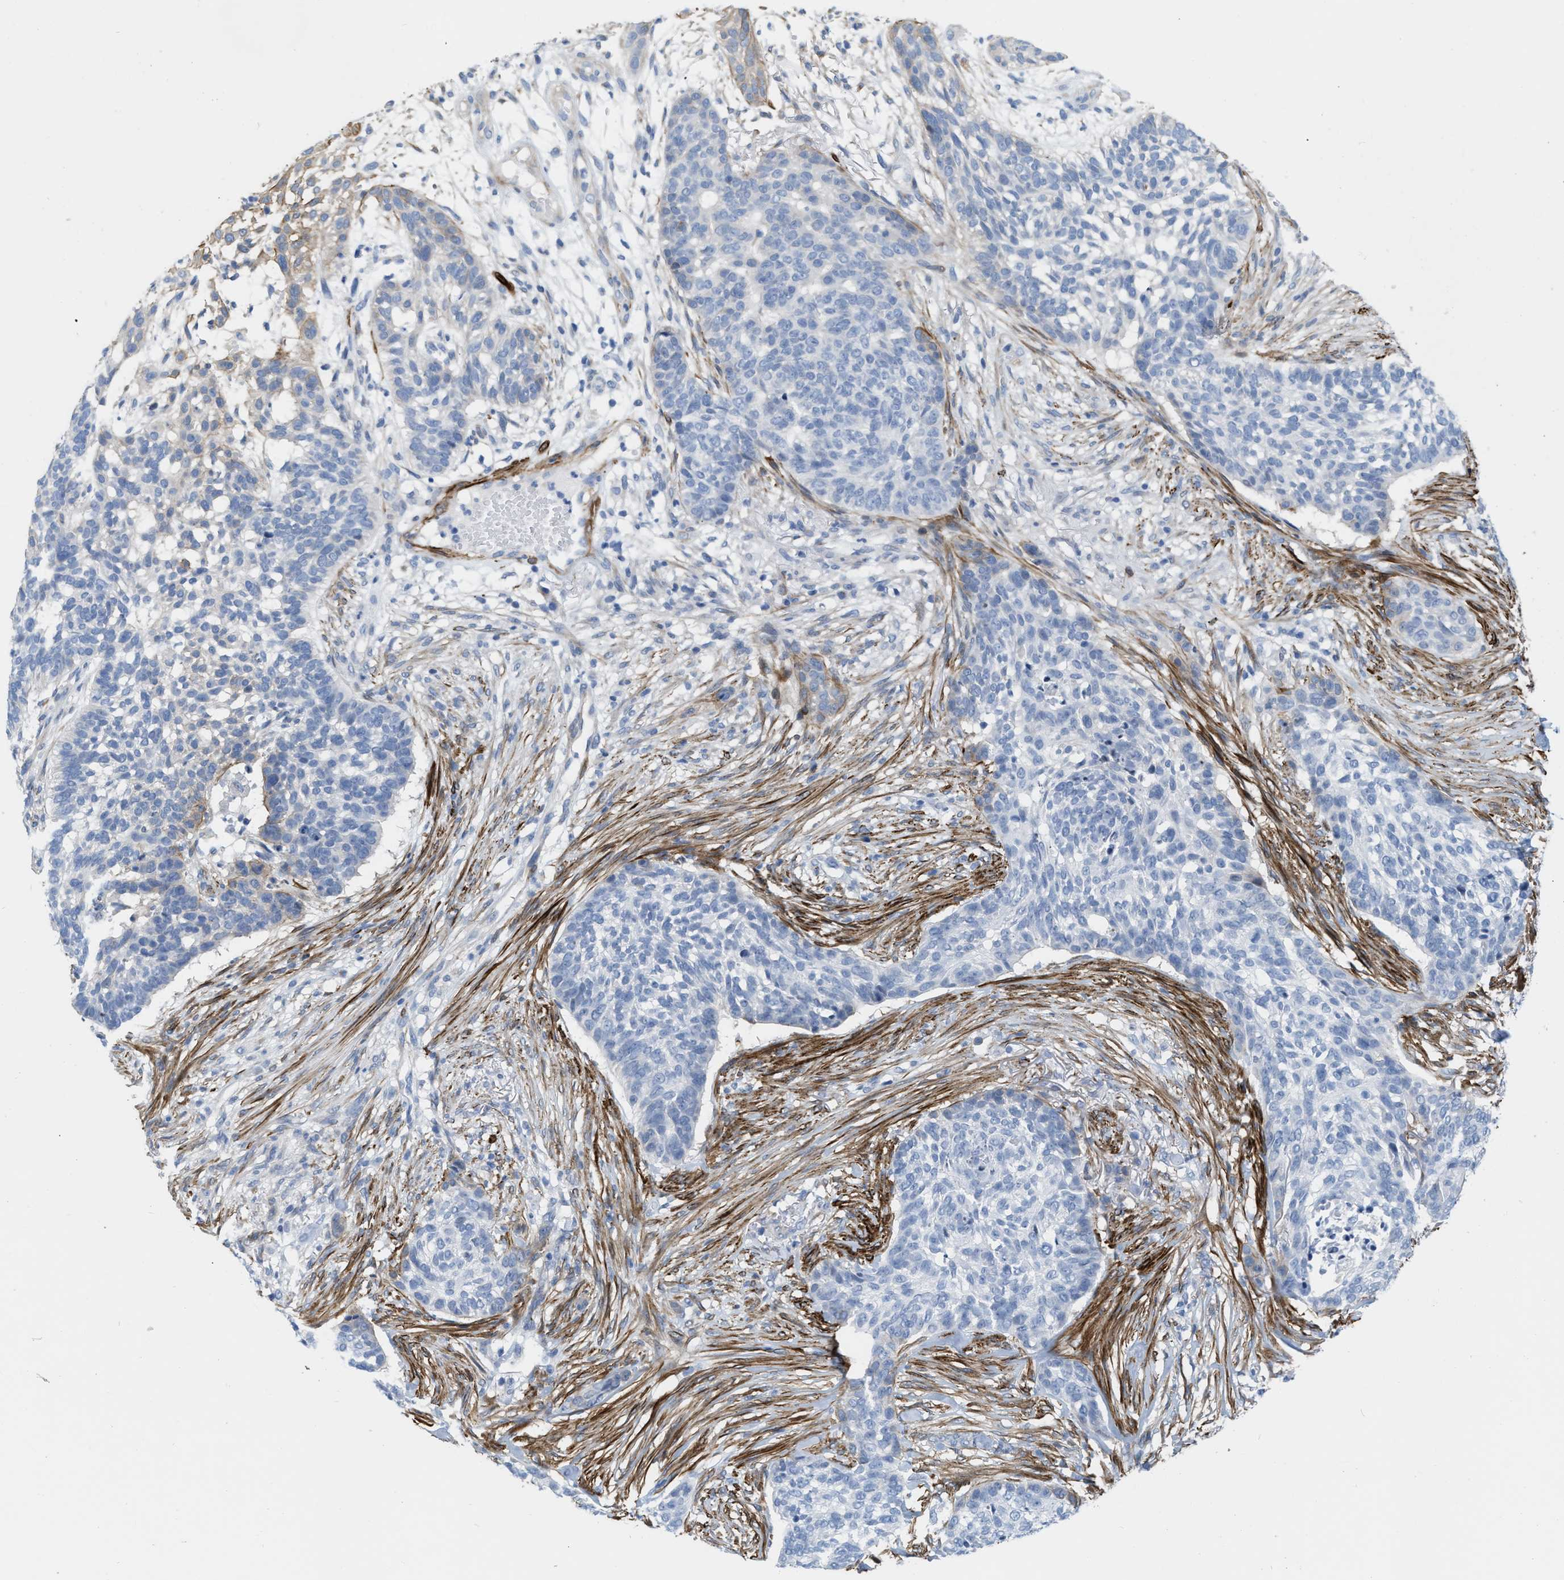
{"staining": {"intensity": "negative", "quantity": "none", "location": "none"}, "tissue": "skin cancer", "cell_type": "Tumor cells", "image_type": "cancer", "snomed": [{"axis": "morphology", "description": "Basal cell carcinoma"}, {"axis": "topography", "description": "Skin"}], "caption": "DAB (3,3'-diaminobenzidine) immunohistochemical staining of skin cancer shows no significant expression in tumor cells.", "gene": "TAGLN", "patient": {"sex": "male", "age": 85}}